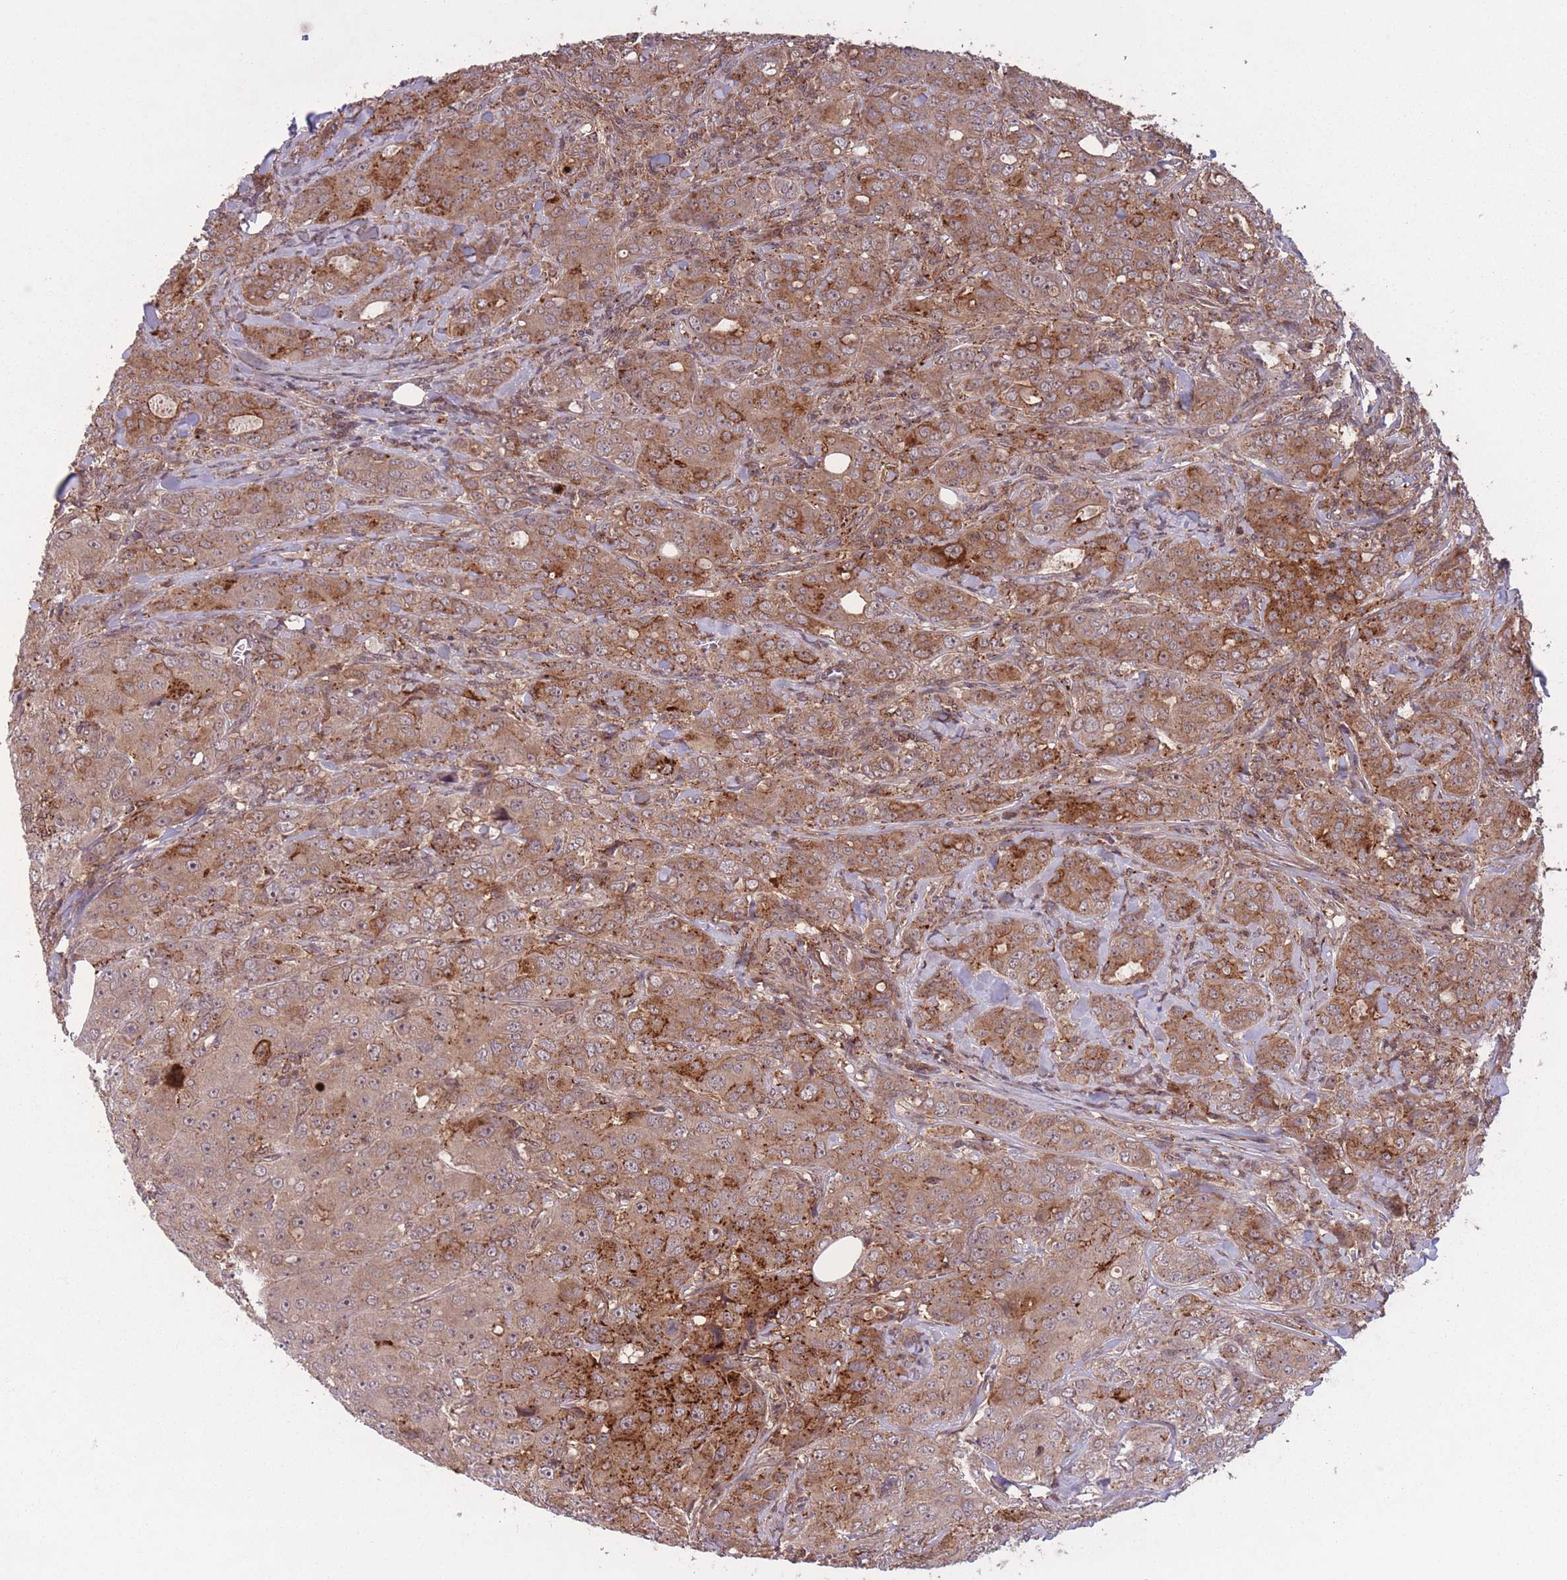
{"staining": {"intensity": "strong", "quantity": ">75%", "location": "cytoplasmic/membranous"}, "tissue": "breast cancer", "cell_type": "Tumor cells", "image_type": "cancer", "snomed": [{"axis": "morphology", "description": "Duct carcinoma"}, {"axis": "topography", "description": "Breast"}], "caption": "Strong cytoplasmic/membranous expression is appreciated in about >75% of tumor cells in breast cancer.", "gene": "SECTM1", "patient": {"sex": "female", "age": 43}}